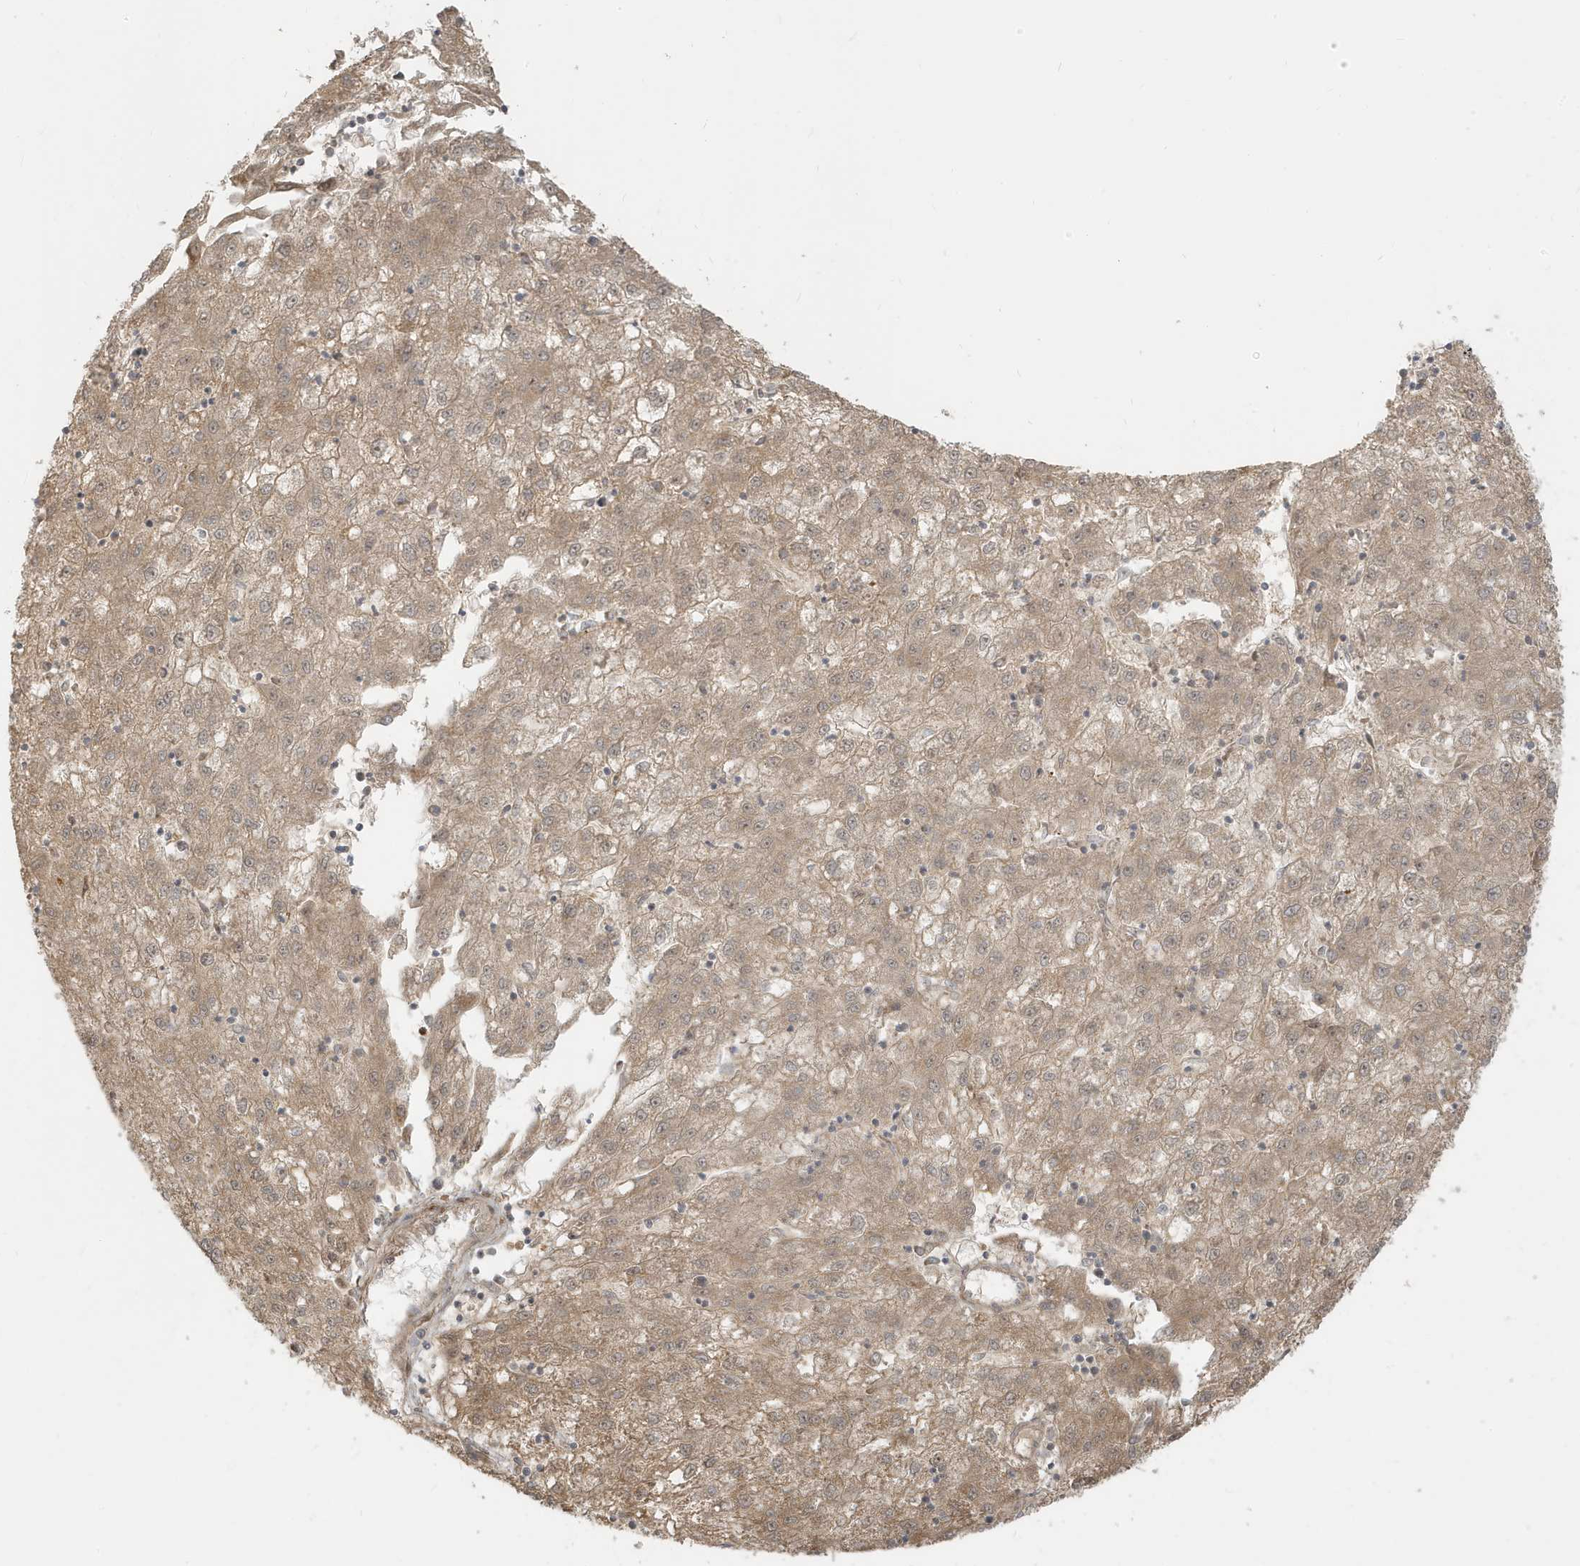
{"staining": {"intensity": "moderate", "quantity": ">75%", "location": "cytoplasmic/membranous"}, "tissue": "liver cancer", "cell_type": "Tumor cells", "image_type": "cancer", "snomed": [{"axis": "morphology", "description": "Carcinoma, Hepatocellular, NOS"}, {"axis": "topography", "description": "Liver"}], "caption": "A medium amount of moderate cytoplasmic/membranous expression is present in about >75% of tumor cells in liver hepatocellular carcinoma tissue. The protein is stained brown, and the nuclei are stained in blue (DAB (3,3'-diaminobenzidine) IHC with brightfield microscopy, high magnification).", "gene": "MCOLN1", "patient": {"sex": "male", "age": 72}}